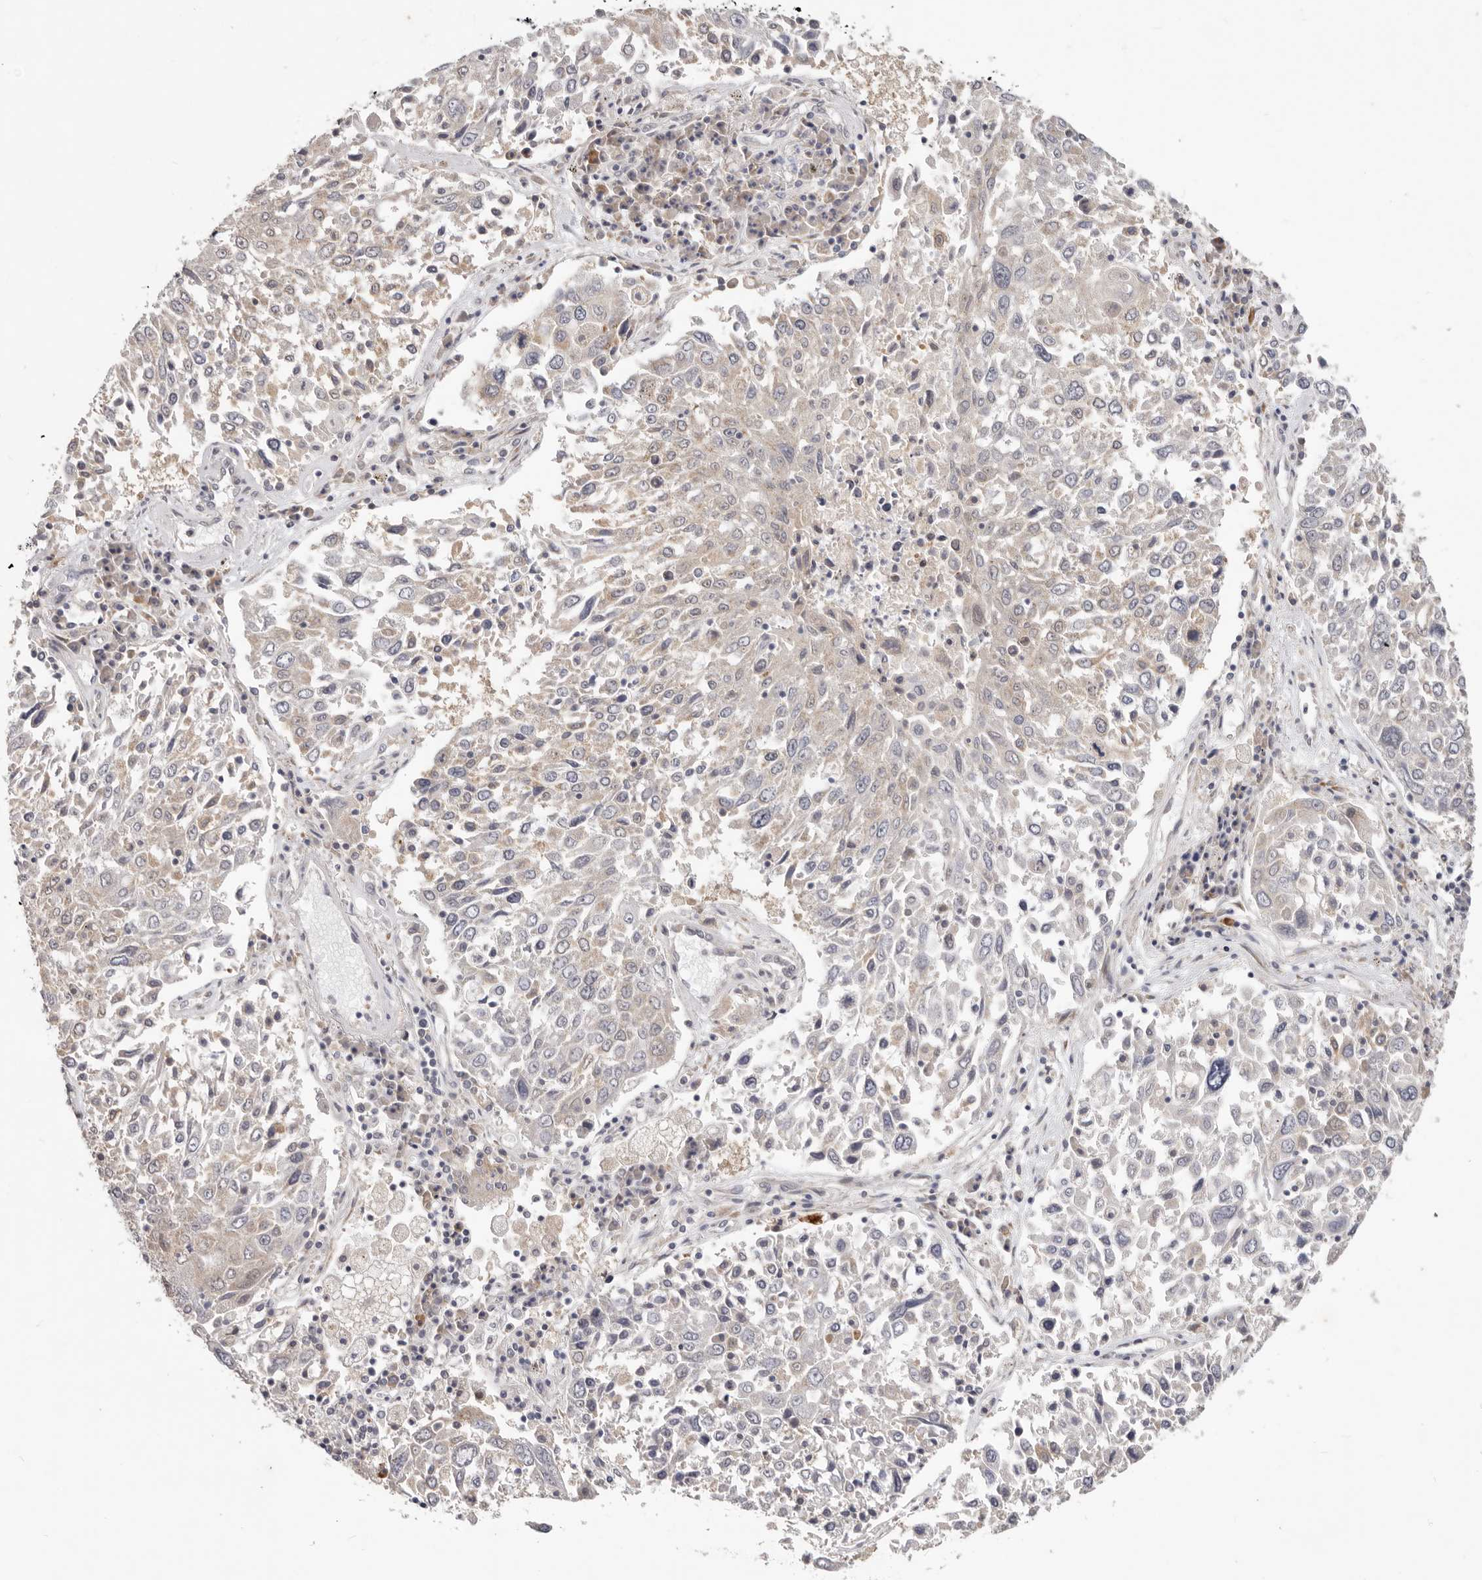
{"staining": {"intensity": "weak", "quantity": "<25%", "location": "cytoplasmic/membranous"}, "tissue": "lung cancer", "cell_type": "Tumor cells", "image_type": "cancer", "snomed": [{"axis": "morphology", "description": "Squamous cell carcinoma, NOS"}, {"axis": "topography", "description": "Lung"}], "caption": "This histopathology image is of squamous cell carcinoma (lung) stained with immunohistochemistry to label a protein in brown with the nuclei are counter-stained blue. There is no staining in tumor cells. The staining is performed using DAB brown chromogen with nuclei counter-stained in using hematoxylin.", "gene": "WDR77", "patient": {"sex": "male", "age": 65}}